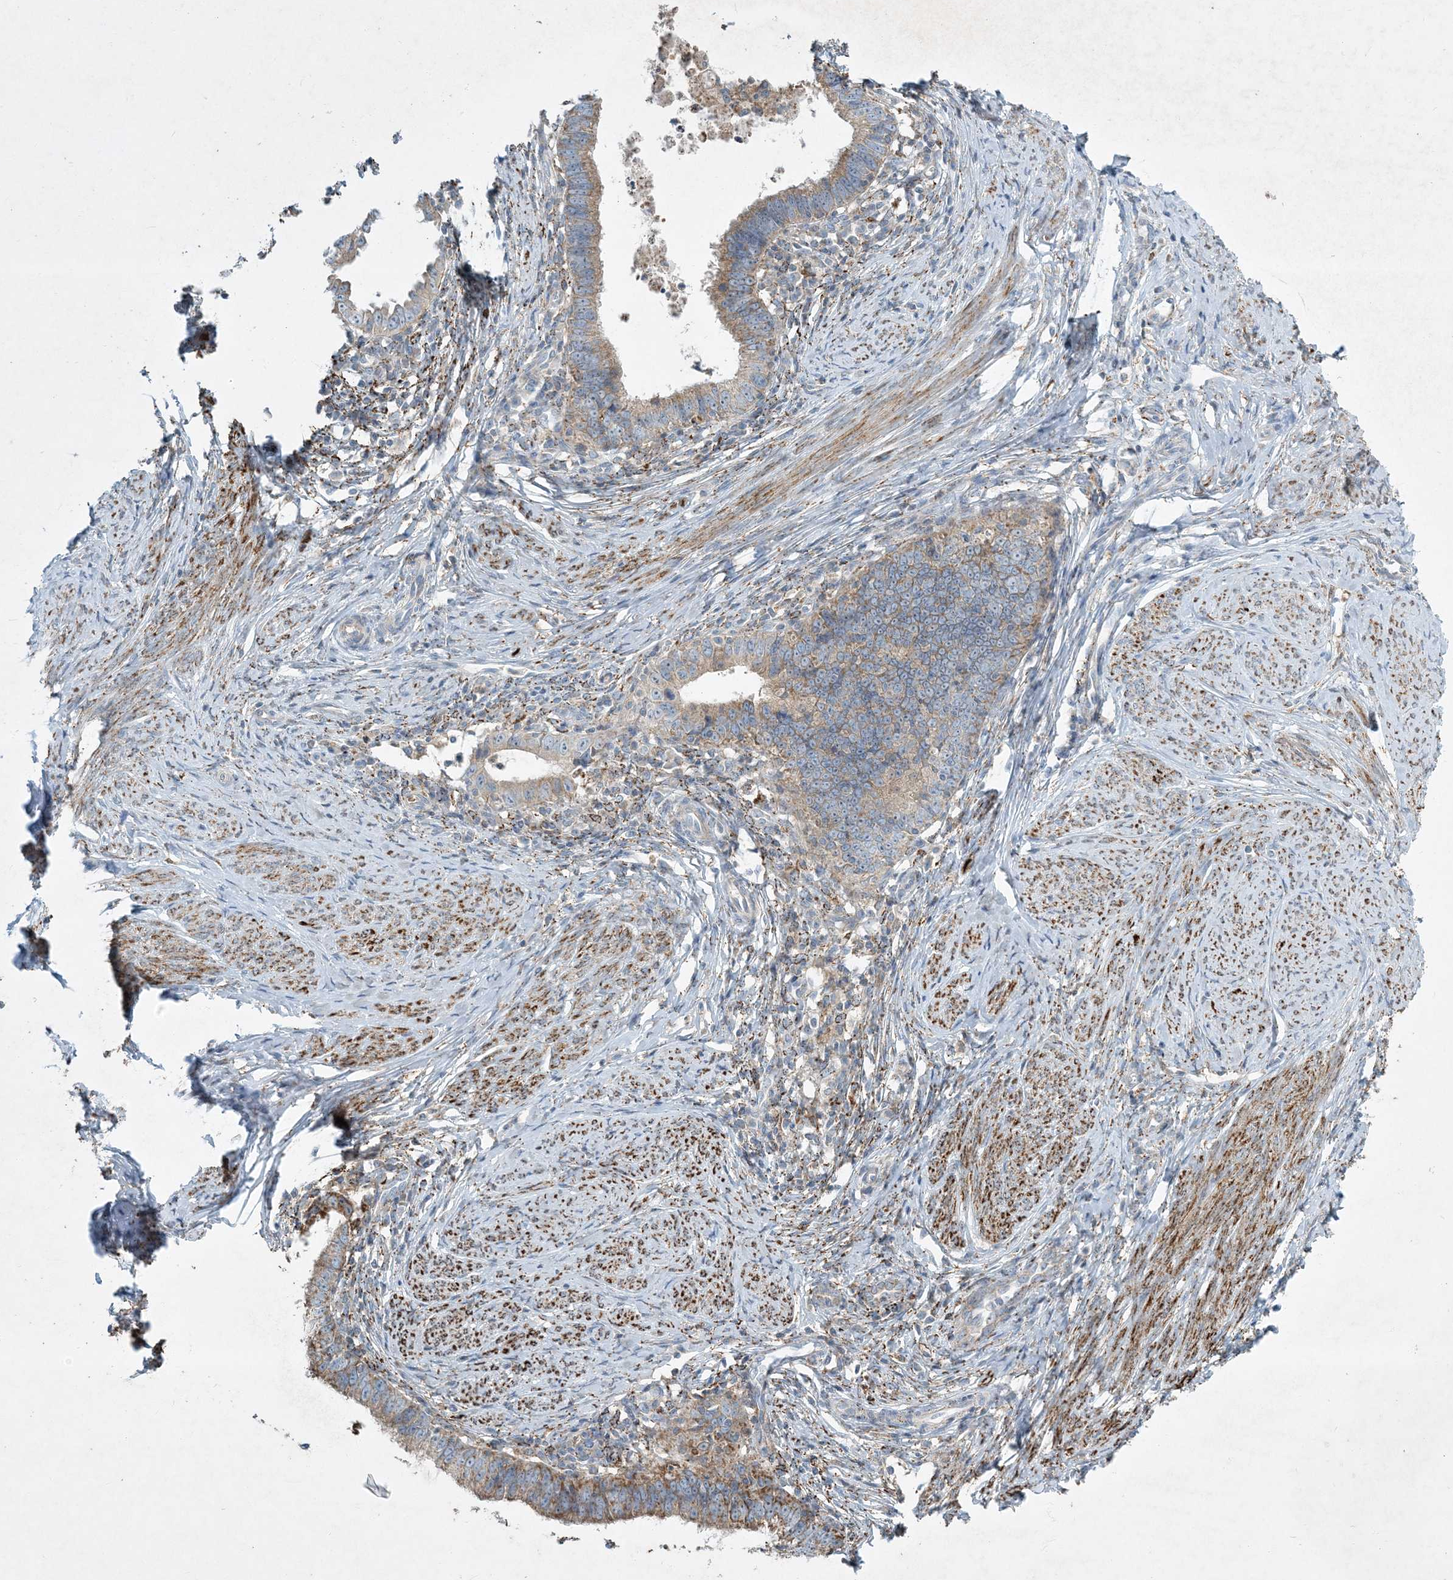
{"staining": {"intensity": "moderate", "quantity": "25%-75%", "location": "cytoplasmic/membranous"}, "tissue": "cervical cancer", "cell_type": "Tumor cells", "image_type": "cancer", "snomed": [{"axis": "morphology", "description": "Adenocarcinoma, NOS"}, {"axis": "topography", "description": "Cervix"}], "caption": "Protein staining of cervical cancer (adenocarcinoma) tissue reveals moderate cytoplasmic/membranous positivity in about 25%-75% of tumor cells. (Stains: DAB (3,3'-diaminobenzidine) in brown, nuclei in blue, Microscopy: brightfield microscopy at high magnification).", "gene": "LTN1", "patient": {"sex": "female", "age": 36}}